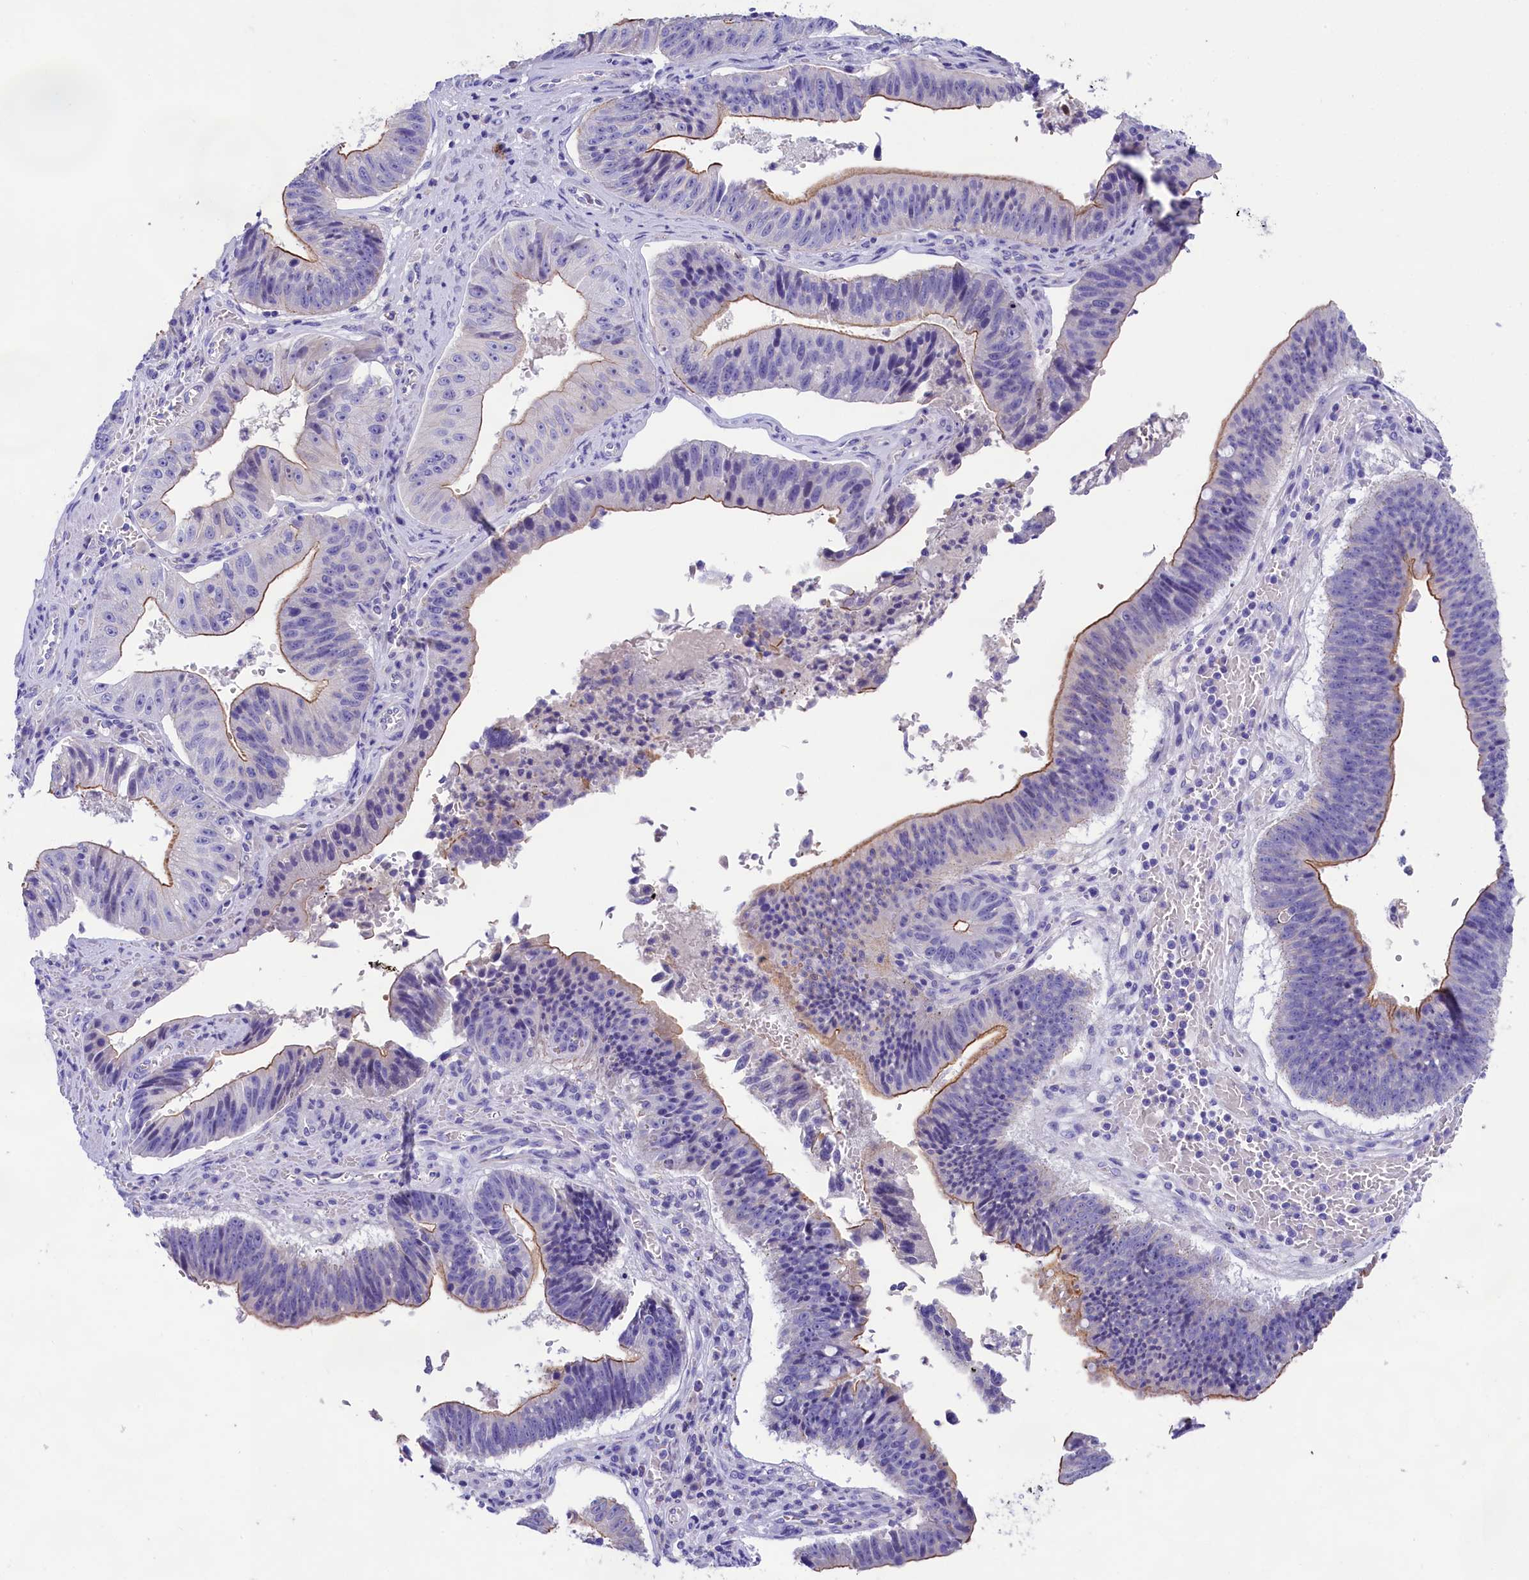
{"staining": {"intensity": "moderate", "quantity": "25%-75%", "location": "cytoplasmic/membranous"}, "tissue": "stomach cancer", "cell_type": "Tumor cells", "image_type": "cancer", "snomed": [{"axis": "morphology", "description": "Adenocarcinoma, NOS"}, {"axis": "topography", "description": "Stomach"}], "caption": "Stomach adenocarcinoma tissue exhibits moderate cytoplasmic/membranous positivity in approximately 25%-75% of tumor cells, visualized by immunohistochemistry. Ihc stains the protein of interest in brown and the nuclei are stained blue.", "gene": "SULT2A1", "patient": {"sex": "male", "age": 59}}